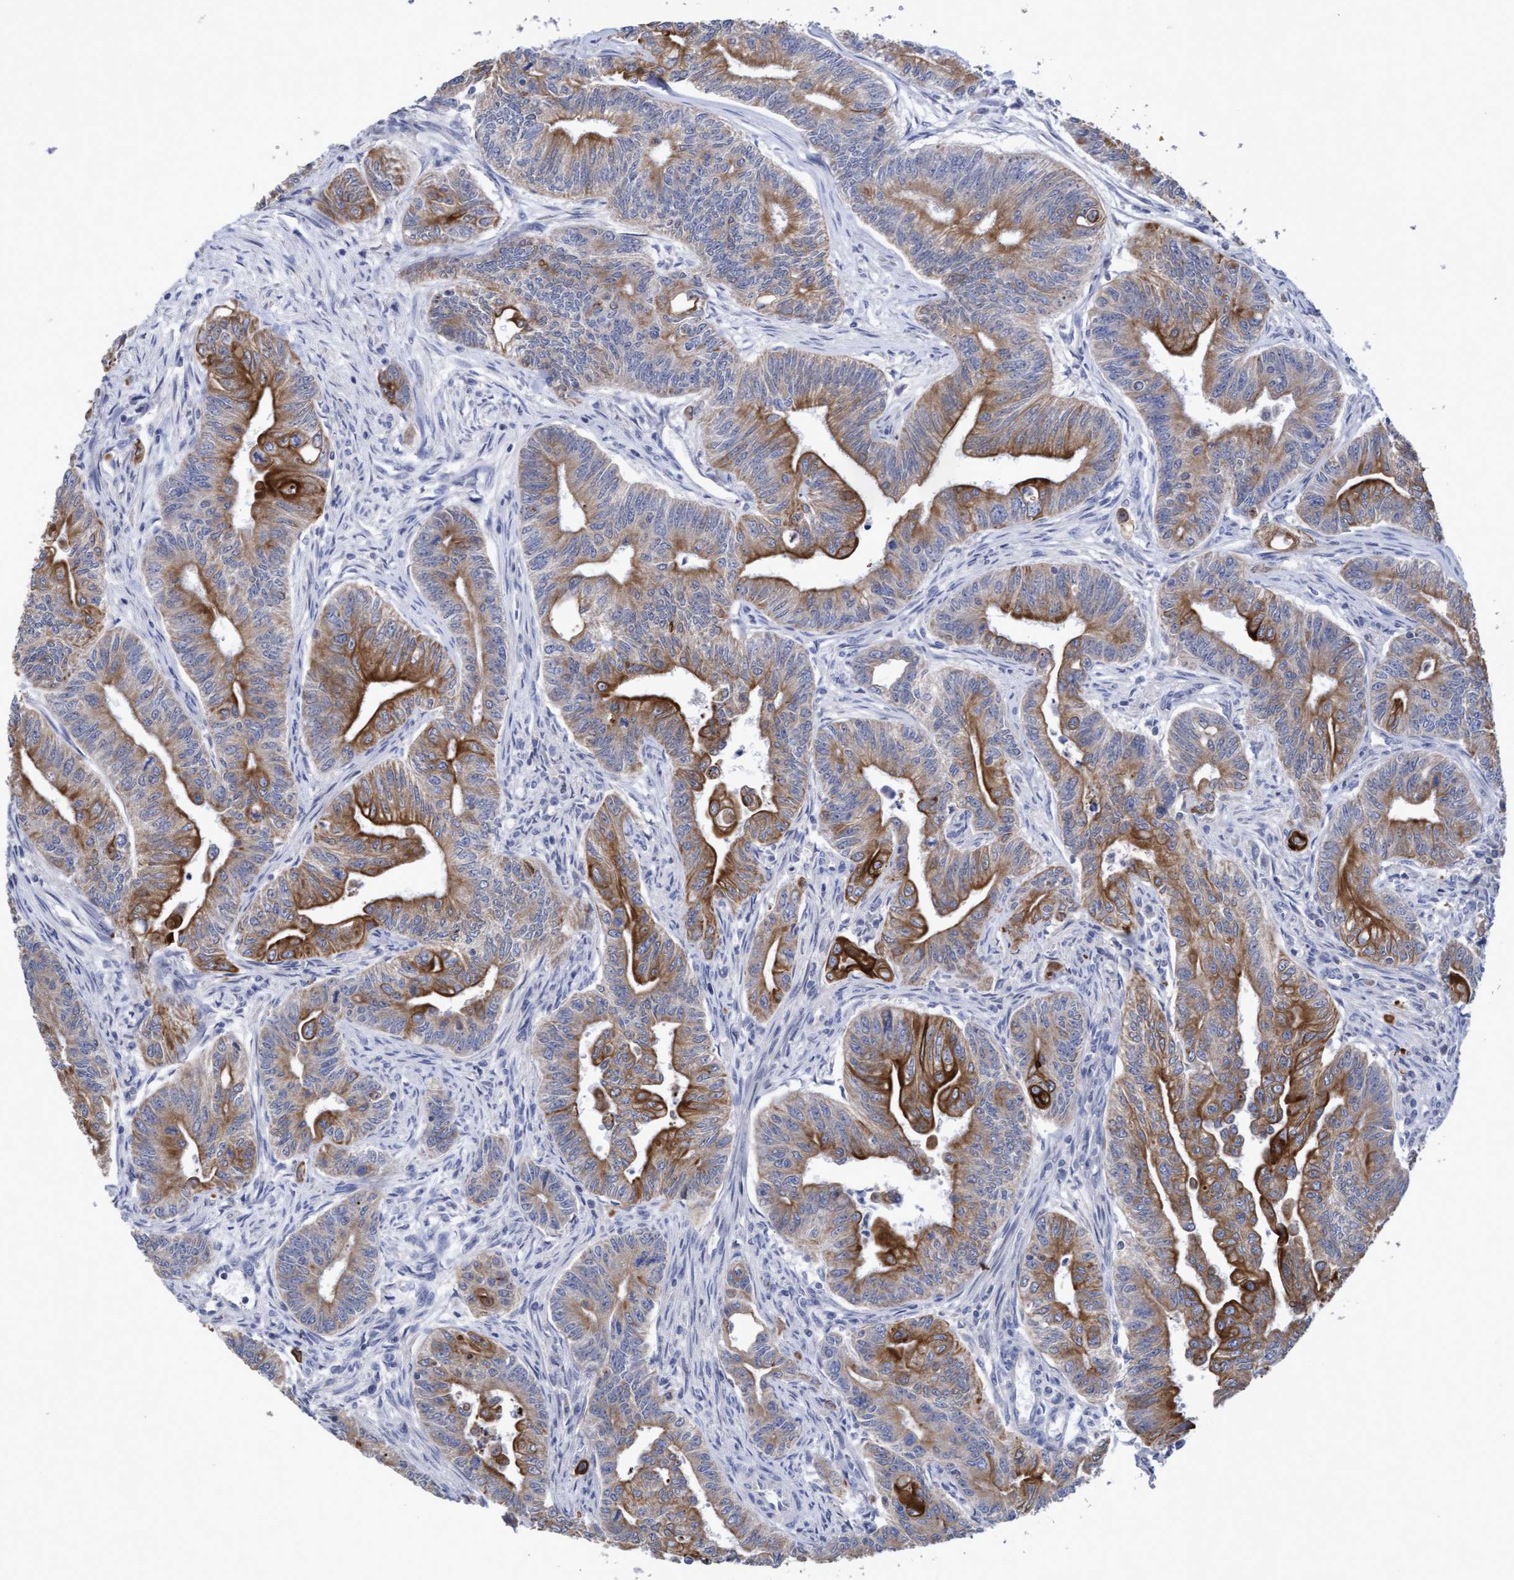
{"staining": {"intensity": "moderate", "quantity": ">75%", "location": "cytoplasmic/membranous"}, "tissue": "colorectal cancer", "cell_type": "Tumor cells", "image_type": "cancer", "snomed": [{"axis": "morphology", "description": "Adenoma, NOS"}, {"axis": "morphology", "description": "Adenocarcinoma, NOS"}, {"axis": "topography", "description": "Colon"}], "caption": "A brown stain shows moderate cytoplasmic/membranous positivity of a protein in colorectal cancer tumor cells.", "gene": "KRT24", "patient": {"sex": "male", "age": 79}}